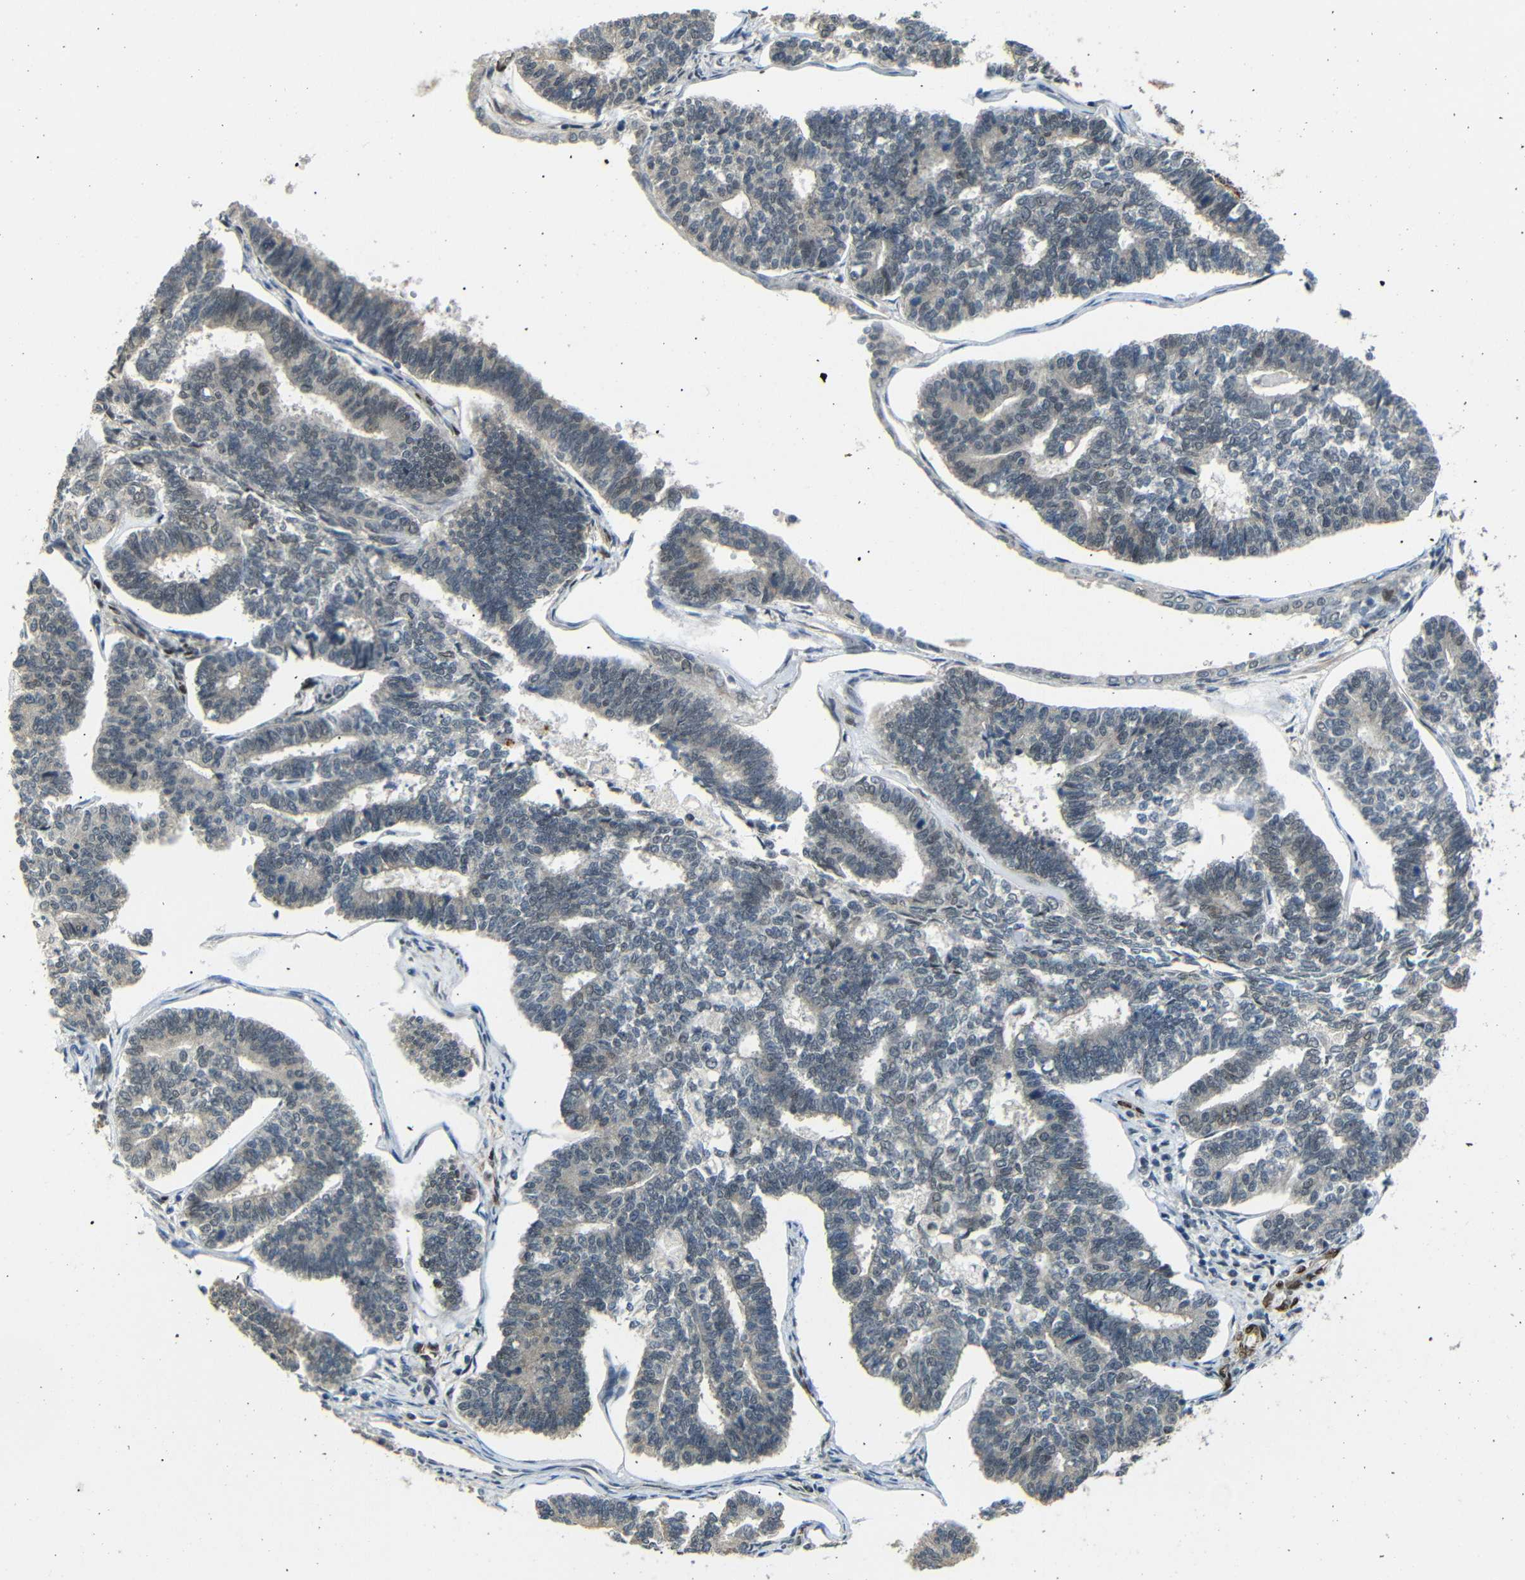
{"staining": {"intensity": "negative", "quantity": "none", "location": "none"}, "tissue": "endometrial cancer", "cell_type": "Tumor cells", "image_type": "cancer", "snomed": [{"axis": "morphology", "description": "Adenocarcinoma, NOS"}, {"axis": "topography", "description": "Endometrium"}], "caption": "IHC image of endometrial adenocarcinoma stained for a protein (brown), which displays no staining in tumor cells.", "gene": "TBX2", "patient": {"sex": "female", "age": 70}}